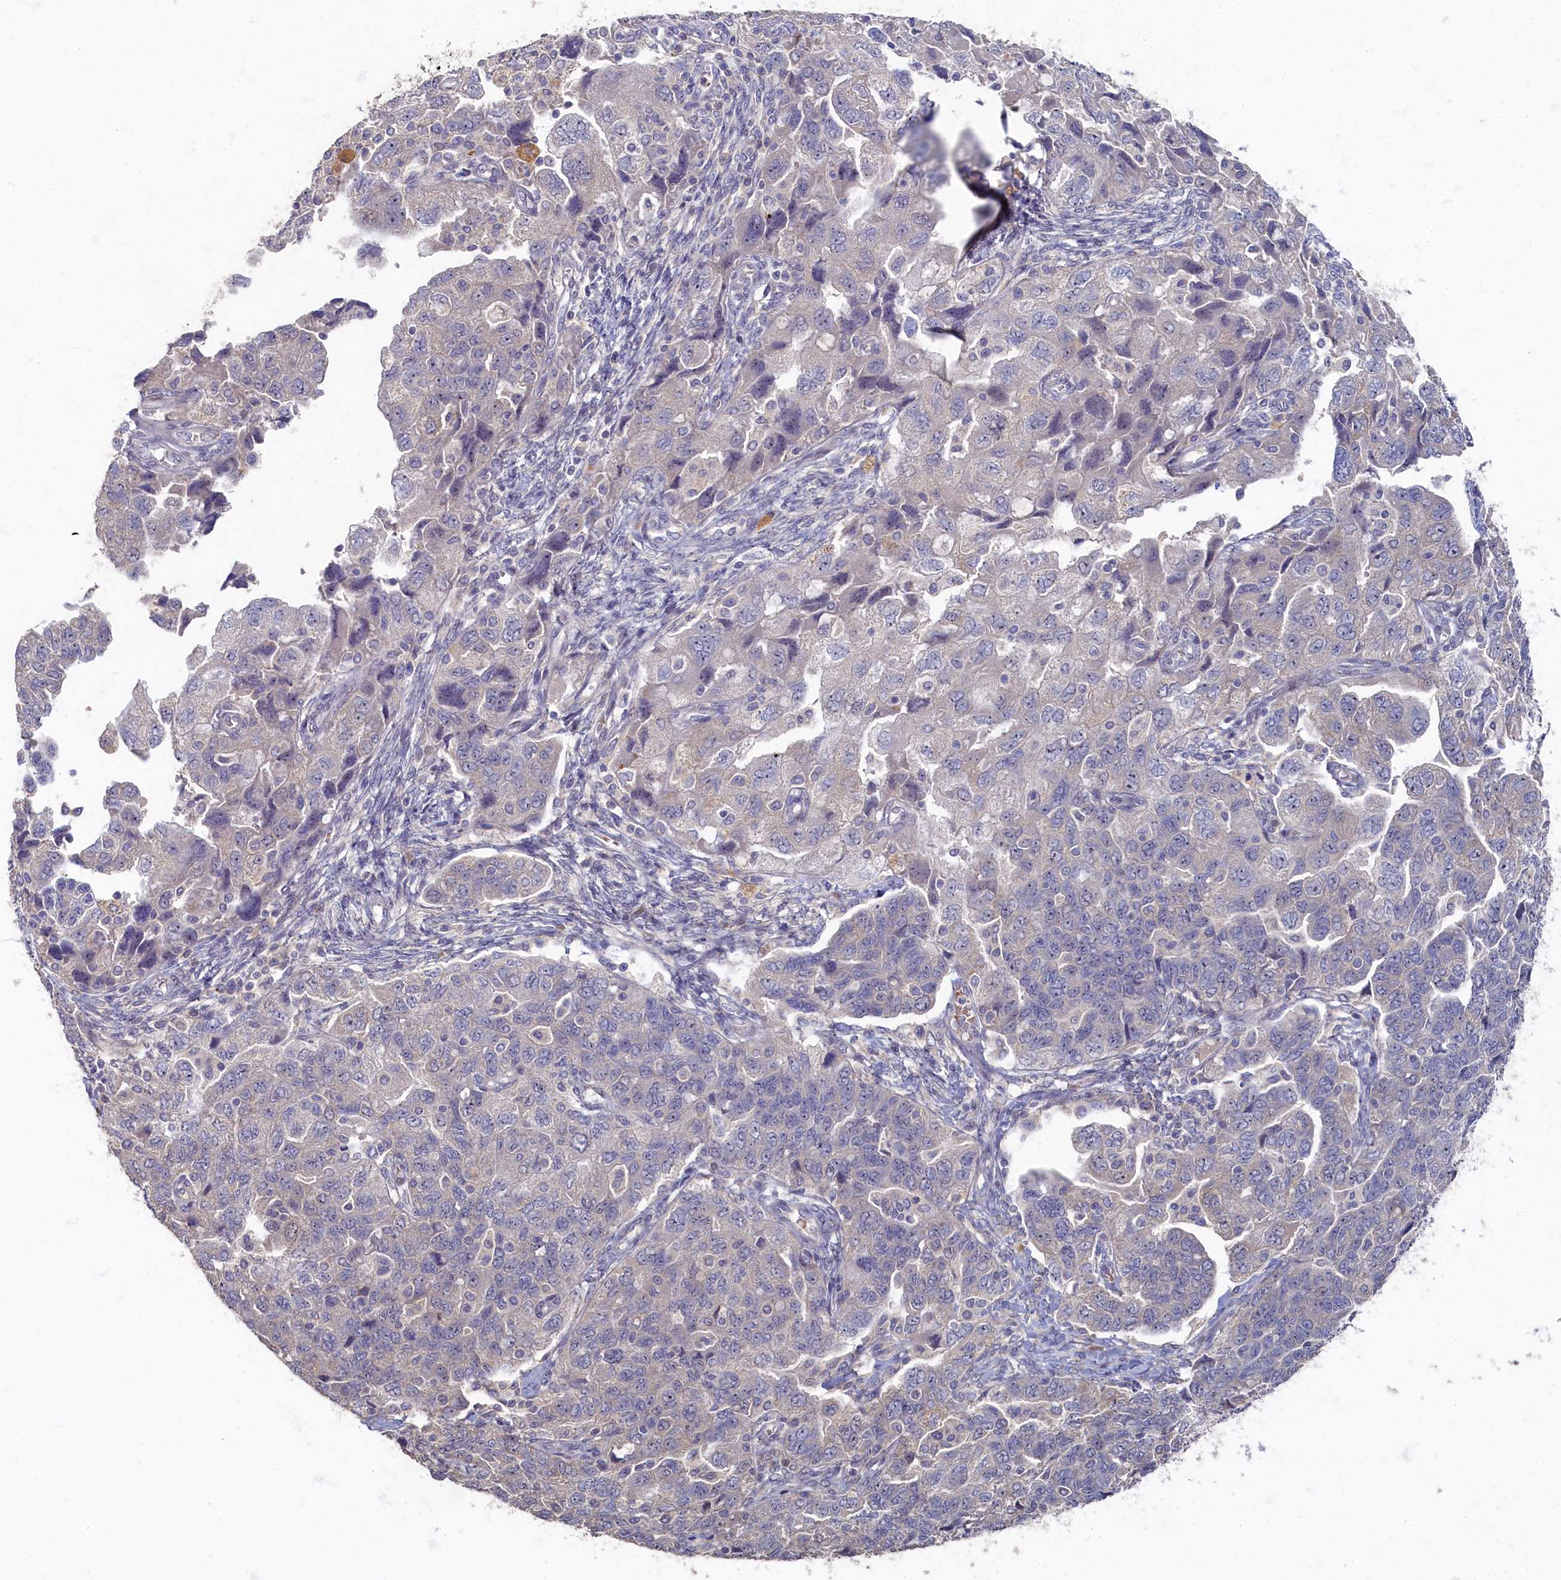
{"staining": {"intensity": "weak", "quantity": "<25%", "location": "cytoplasmic/membranous"}, "tissue": "ovarian cancer", "cell_type": "Tumor cells", "image_type": "cancer", "snomed": [{"axis": "morphology", "description": "Carcinoma, NOS"}, {"axis": "morphology", "description": "Cystadenocarcinoma, serous, NOS"}, {"axis": "topography", "description": "Ovary"}], "caption": "Serous cystadenocarcinoma (ovarian) was stained to show a protein in brown. There is no significant expression in tumor cells. (DAB (3,3'-diaminobenzidine) IHC, high magnification).", "gene": "HUNK", "patient": {"sex": "female", "age": 69}}